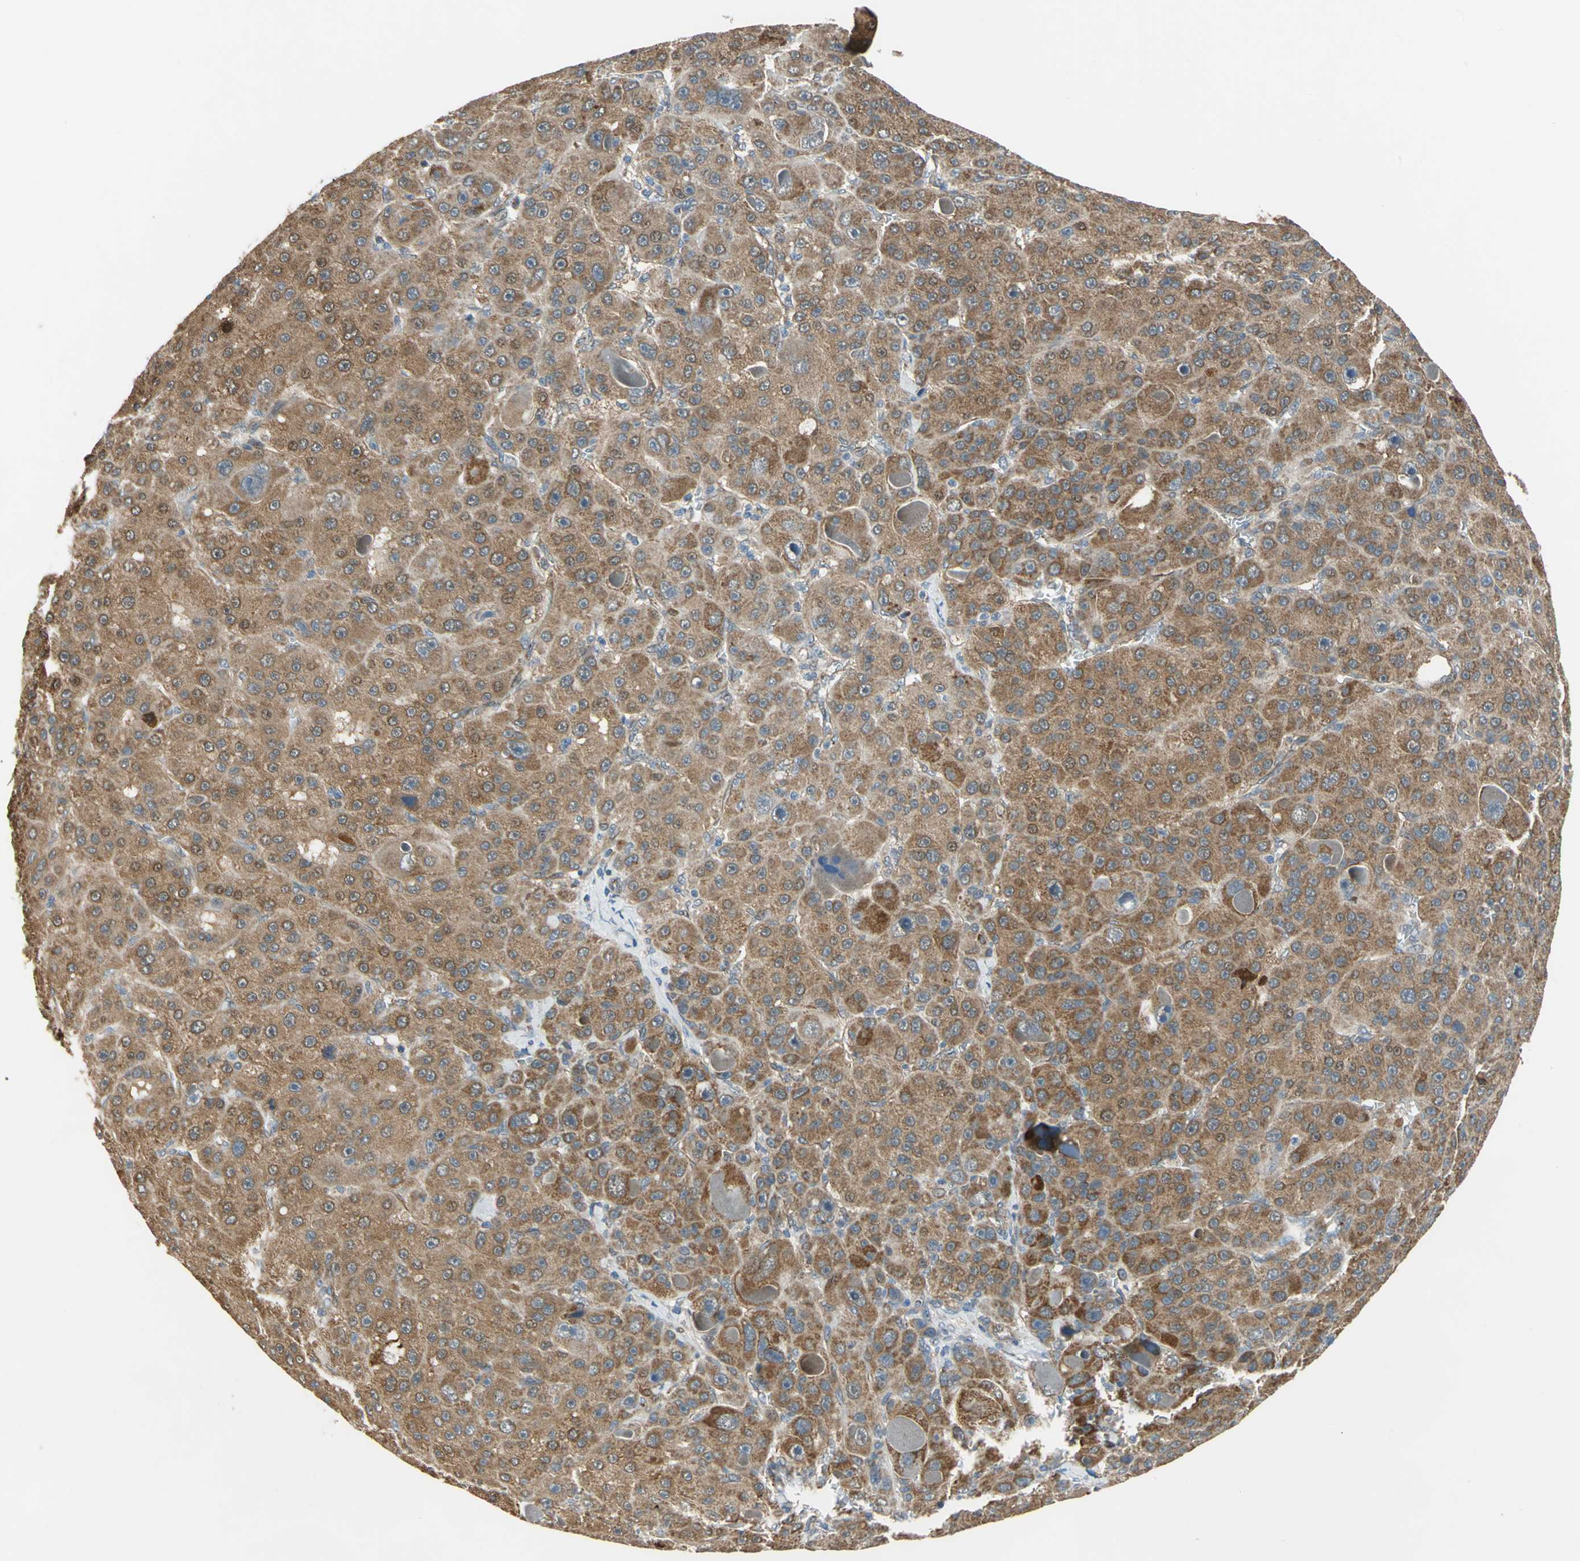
{"staining": {"intensity": "moderate", "quantity": ">75%", "location": "cytoplasmic/membranous"}, "tissue": "liver cancer", "cell_type": "Tumor cells", "image_type": "cancer", "snomed": [{"axis": "morphology", "description": "Carcinoma, Hepatocellular, NOS"}, {"axis": "topography", "description": "Liver"}], "caption": "This histopathology image reveals immunohistochemistry staining of human liver cancer (hepatocellular carcinoma), with medium moderate cytoplasmic/membranous staining in about >75% of tumor cells.", "gene": "MRPS22", "patient": {"sex": "male", "age": 76}}